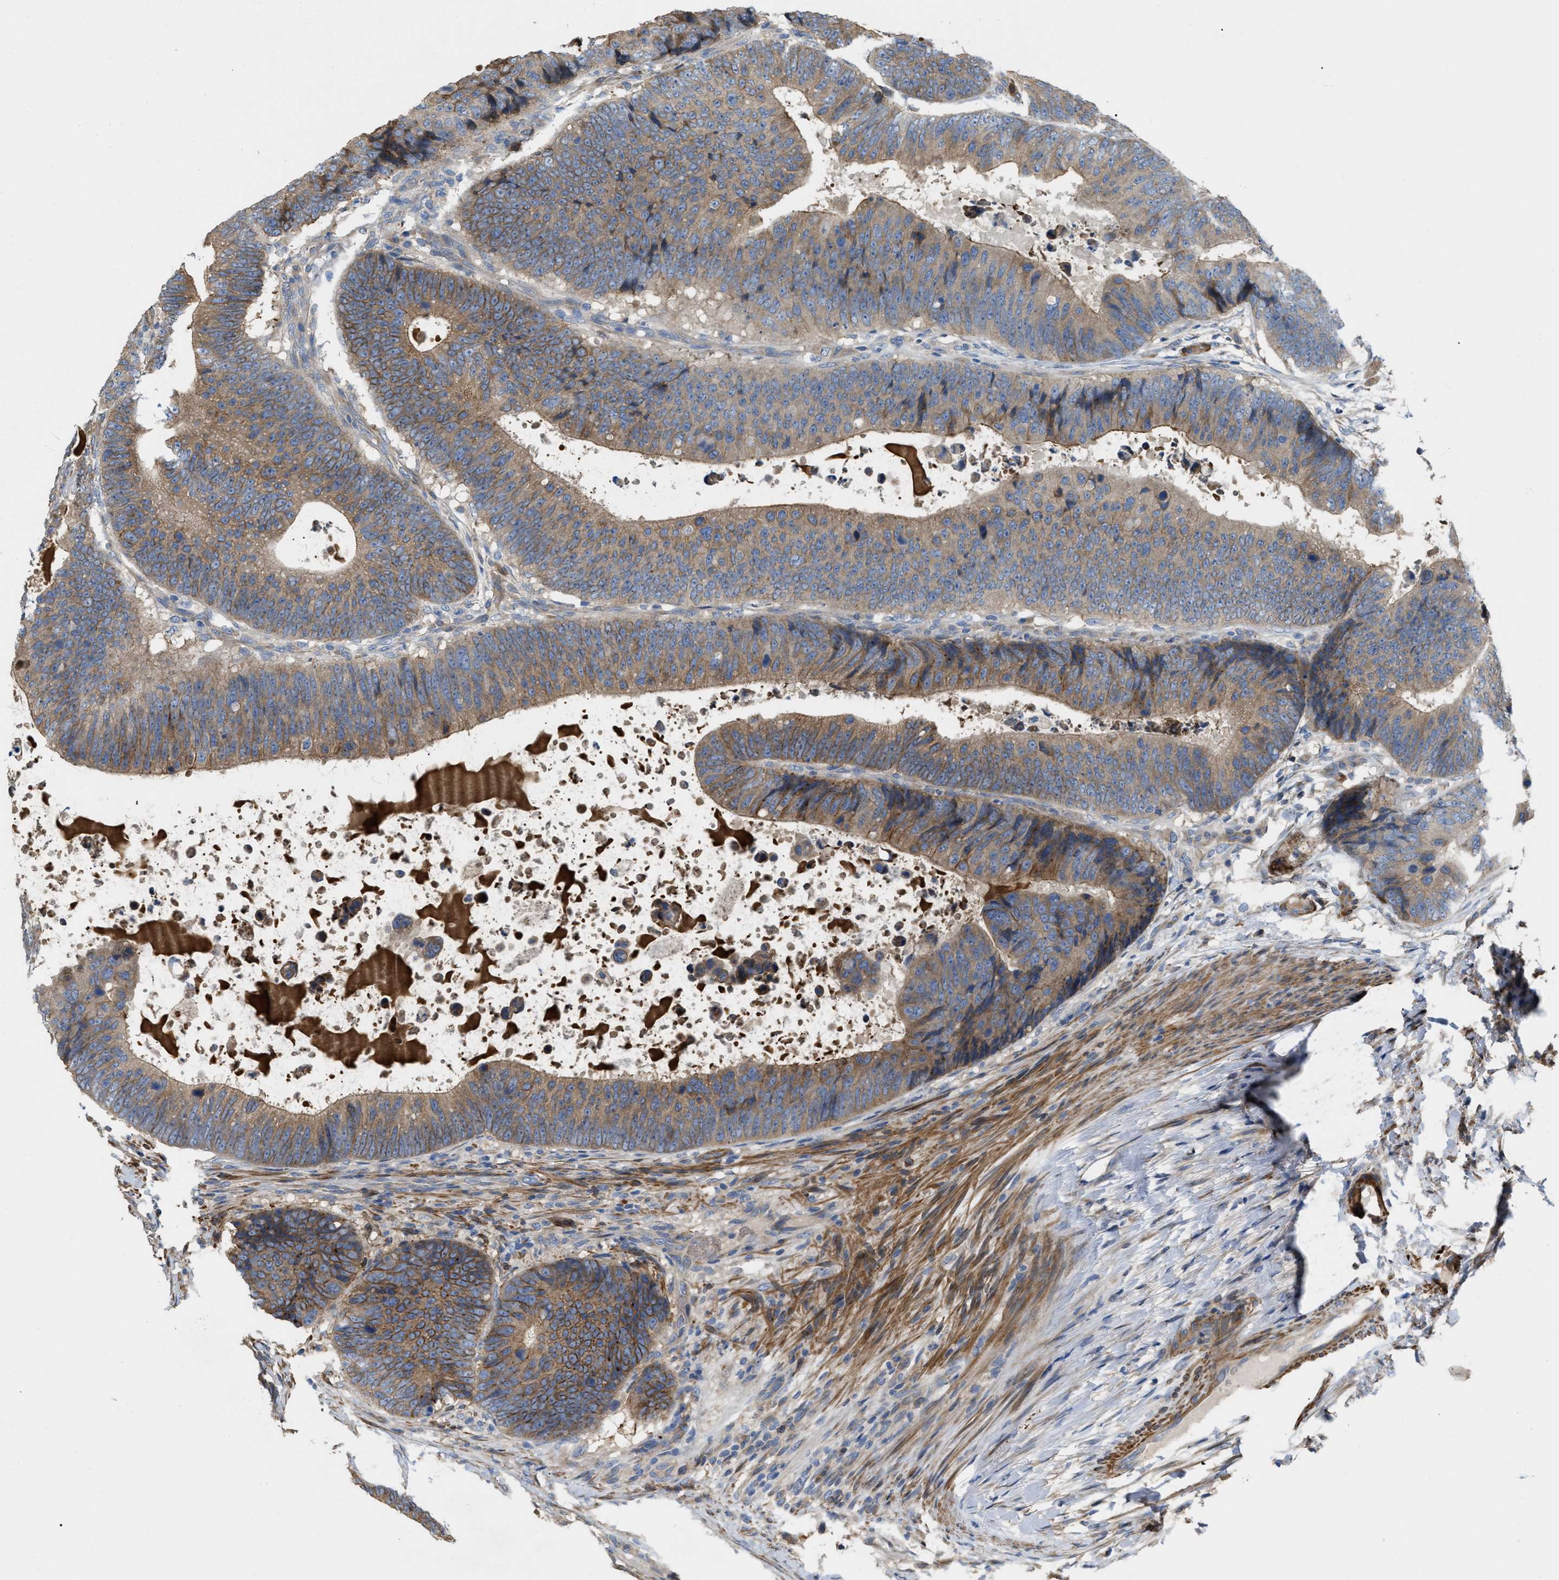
{"staining": {"intensity": "moderate", "quantity": ">75%", "location": "cytoplasmic/membranous"}, "tissue": "colorectal cancer", "cell_type": "Tumor cells", "image_type": "cancer", "snomed": [{"axis": "morphology", "description": "Adenocarcinoma, NOS"}, {"axis": "topography", "description": "Colon"}], "caption": "Colorectal cancer (adenocarcinoma) was stained to show a protein in brown. There is medium levels of moderate cytoplasmic/membranous positivity in approximately >75% of tumor cells.", "gene": "DHX58", "patient": {"sex": "male", "age": 56}}